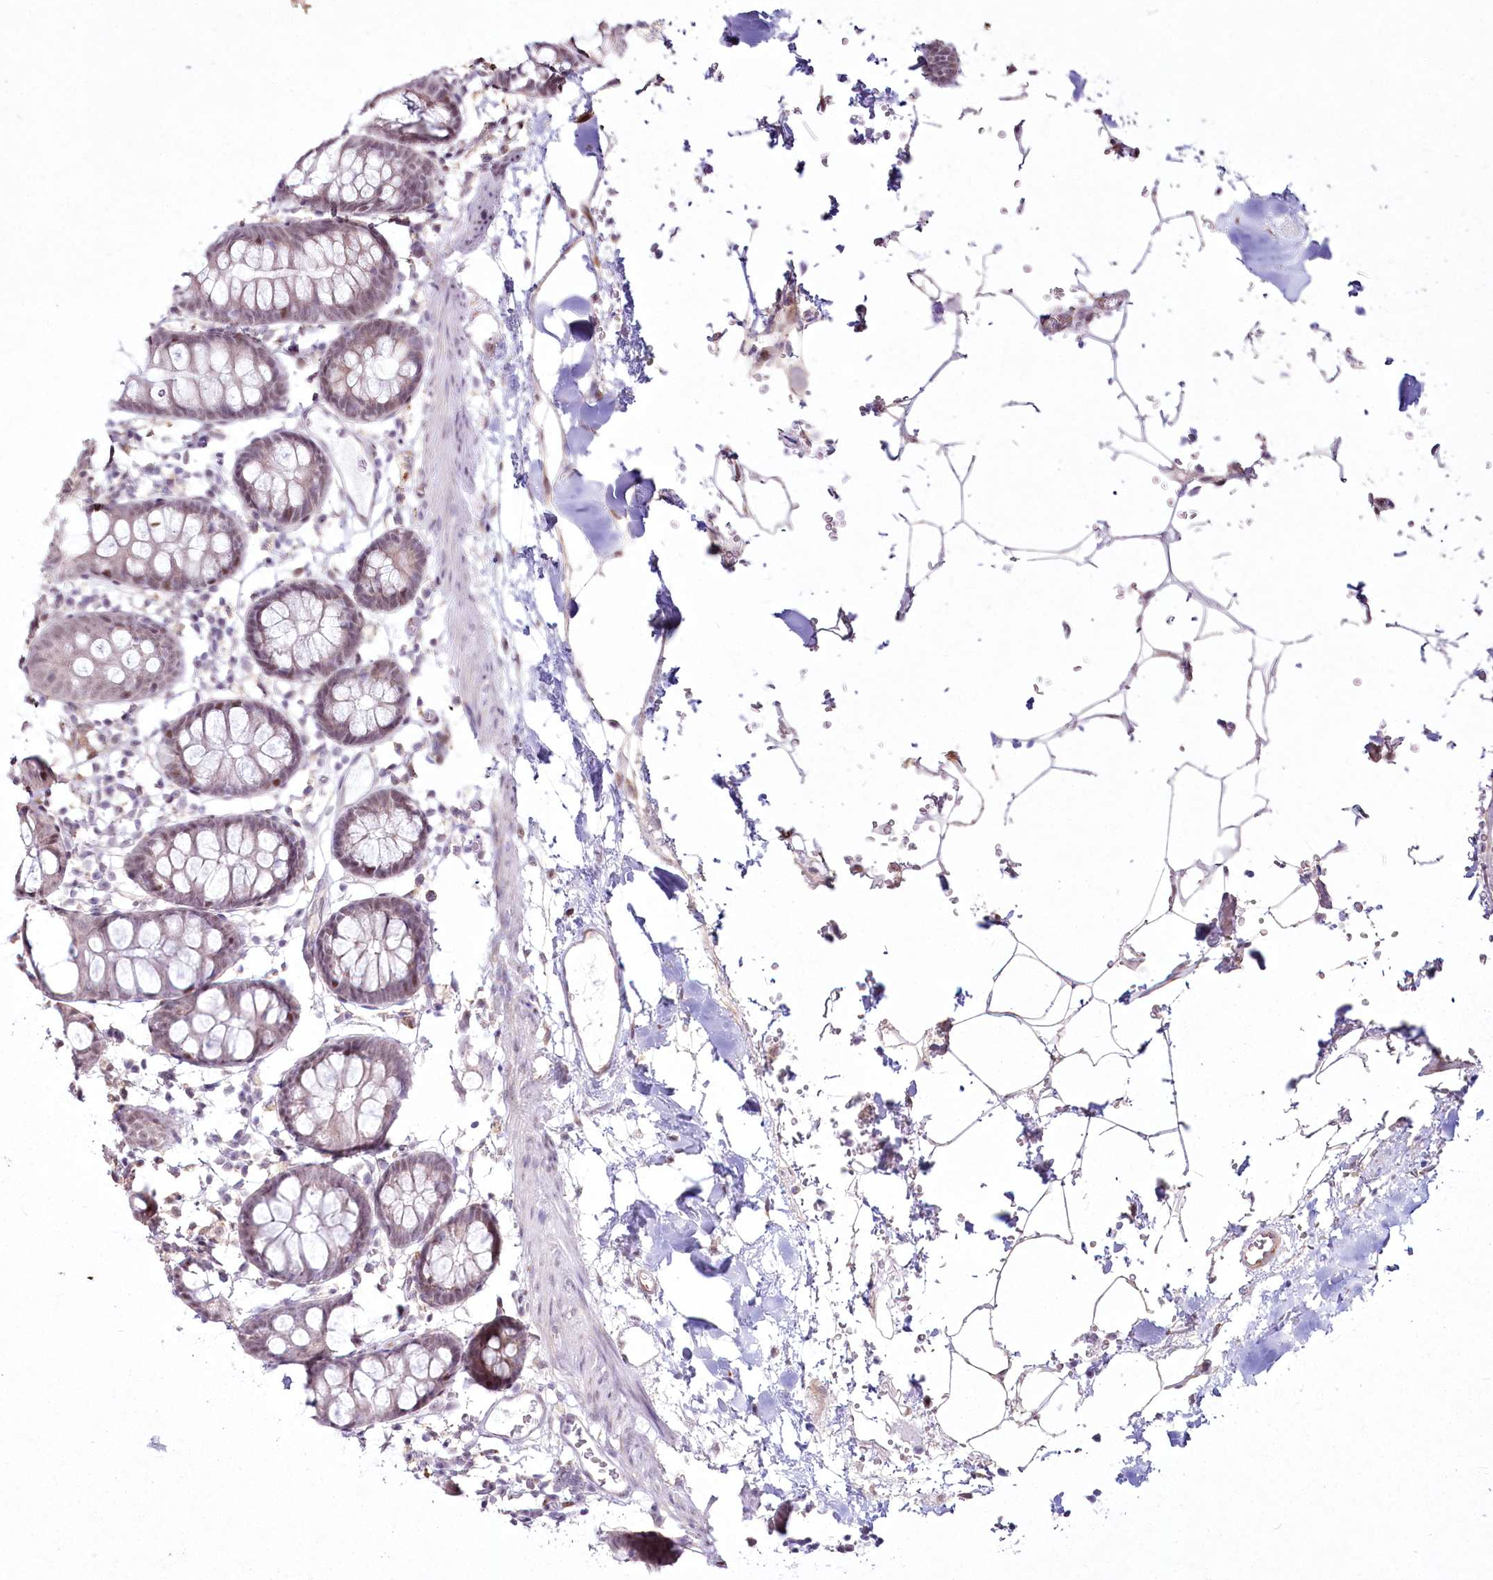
{"staining": {"intensity": "weak", "quantity": "25%-75%", "location": "nuclear"}, "tissue": "colon", "cell_type": "Endothelial cells", "image_type": "normal", "snomed": [{"axis": "morphology", "description": "Normal tissue, NOS"}, {"axis": "topography", "description": "Colon"}], "caption": "The histopathology image shows immunohistochemical staining of normal colon. There is weak nuclear positivity is appreciated in approximately 25%-75% of endothelial cells.", "gene": "YBX3", "patient": {"sex": "male", "age": 75}}